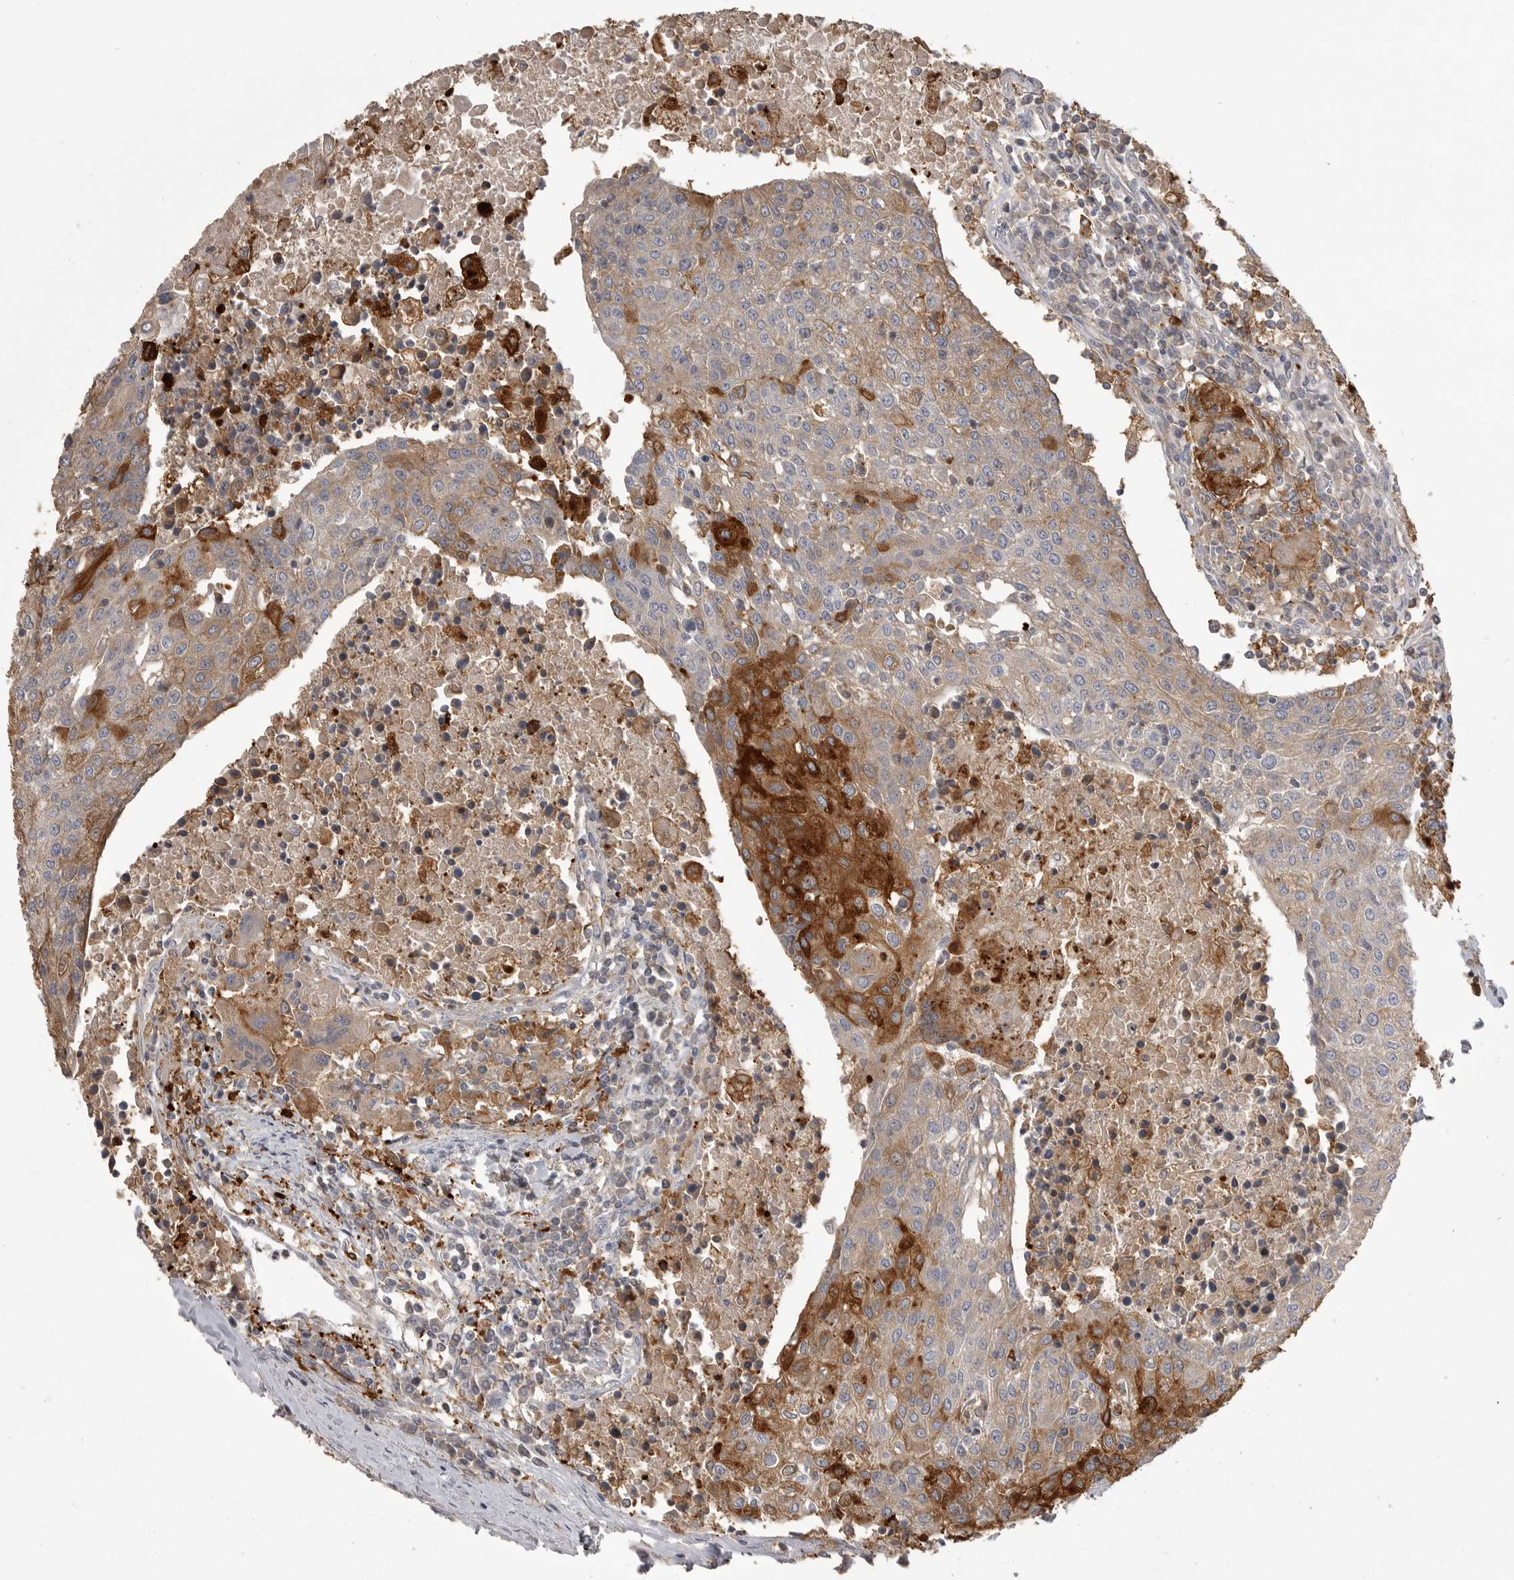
{"staining": {"intensity": "moderate", "quantity": "25%-75%", "location": "cytoplasmic/membranous"}, "tissue": "urothelial cancer", "cell_type": "Tumor cells", "image_type": "cancer", "snomed": [{"axis": "morphology", "description": "Urothelial carcinoma, High grade"}, {"axis": "topography", "description": "Urinary bladder"}], "caption": "A micrograph showing moderate cytoplasmic/membranous expression in about 25%-75% of tumor cells in urothelial carcinoma (high-grade), as visualized by brown immunohistochemical staining.", "gene": "CMTM6", "patient": {"sex": "female", "age": 85}}